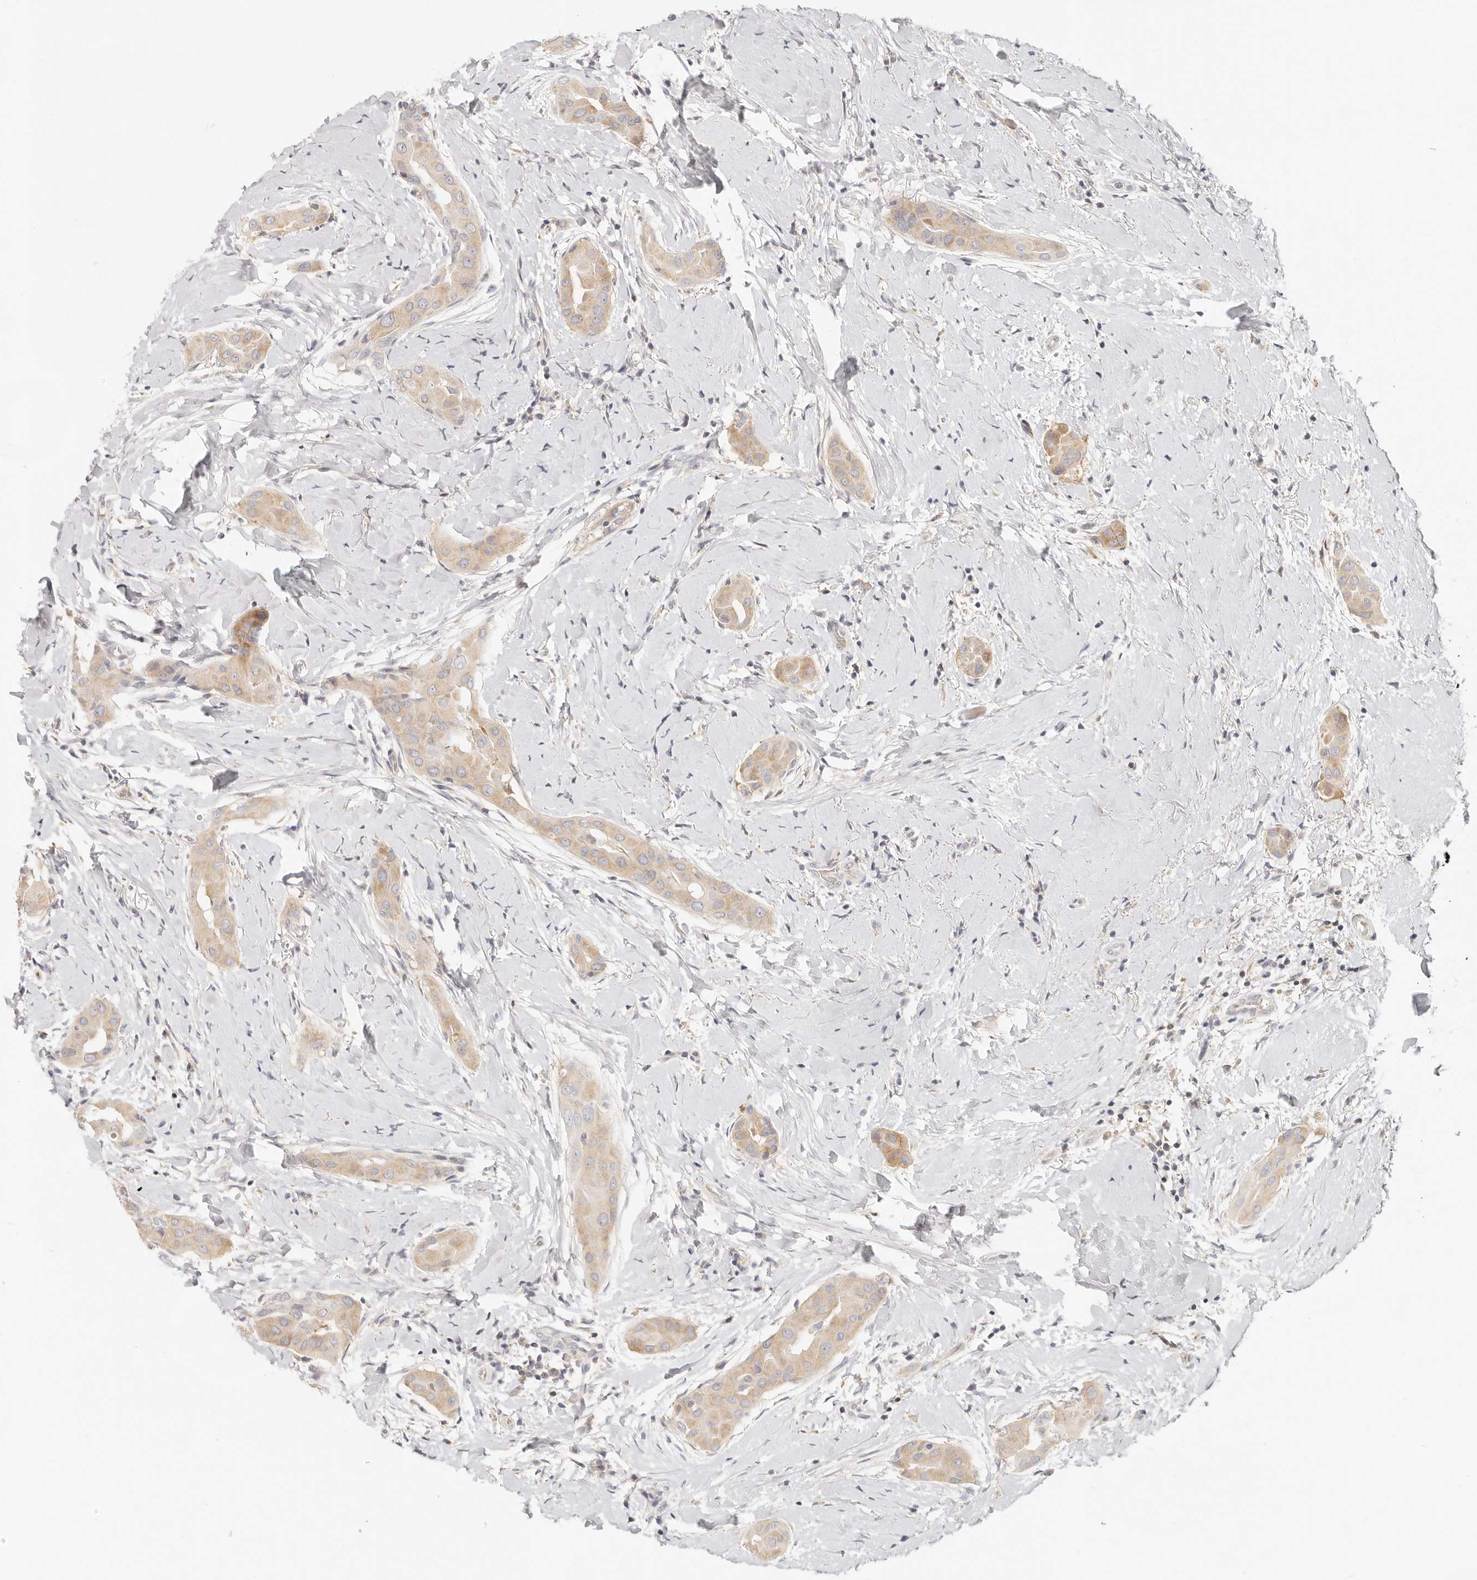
{"staining": {"intensity": "weak", "quantity": ">75%", "location": "cytoplasmic/membranous"}, "tissue": "thyroid cancer", "cell_type": "Tumor cells", "image_type": "cancer", "snomed": [{"axis": "morphology", "description": "Papillary adenocarcinoma, NOS"}, {"axis": "topography", "description": "Thyroid gland"}], "caption": "This photomicrograph displays immunohistochemistry staining of human thyroid cancer (papillary adenocarcinoma), with low weak cytoplasmic/membranous positivity in about >75% of tumor cells.", "gene": "LTB4R2", "patient": {"sex": "male", "age": 33}}